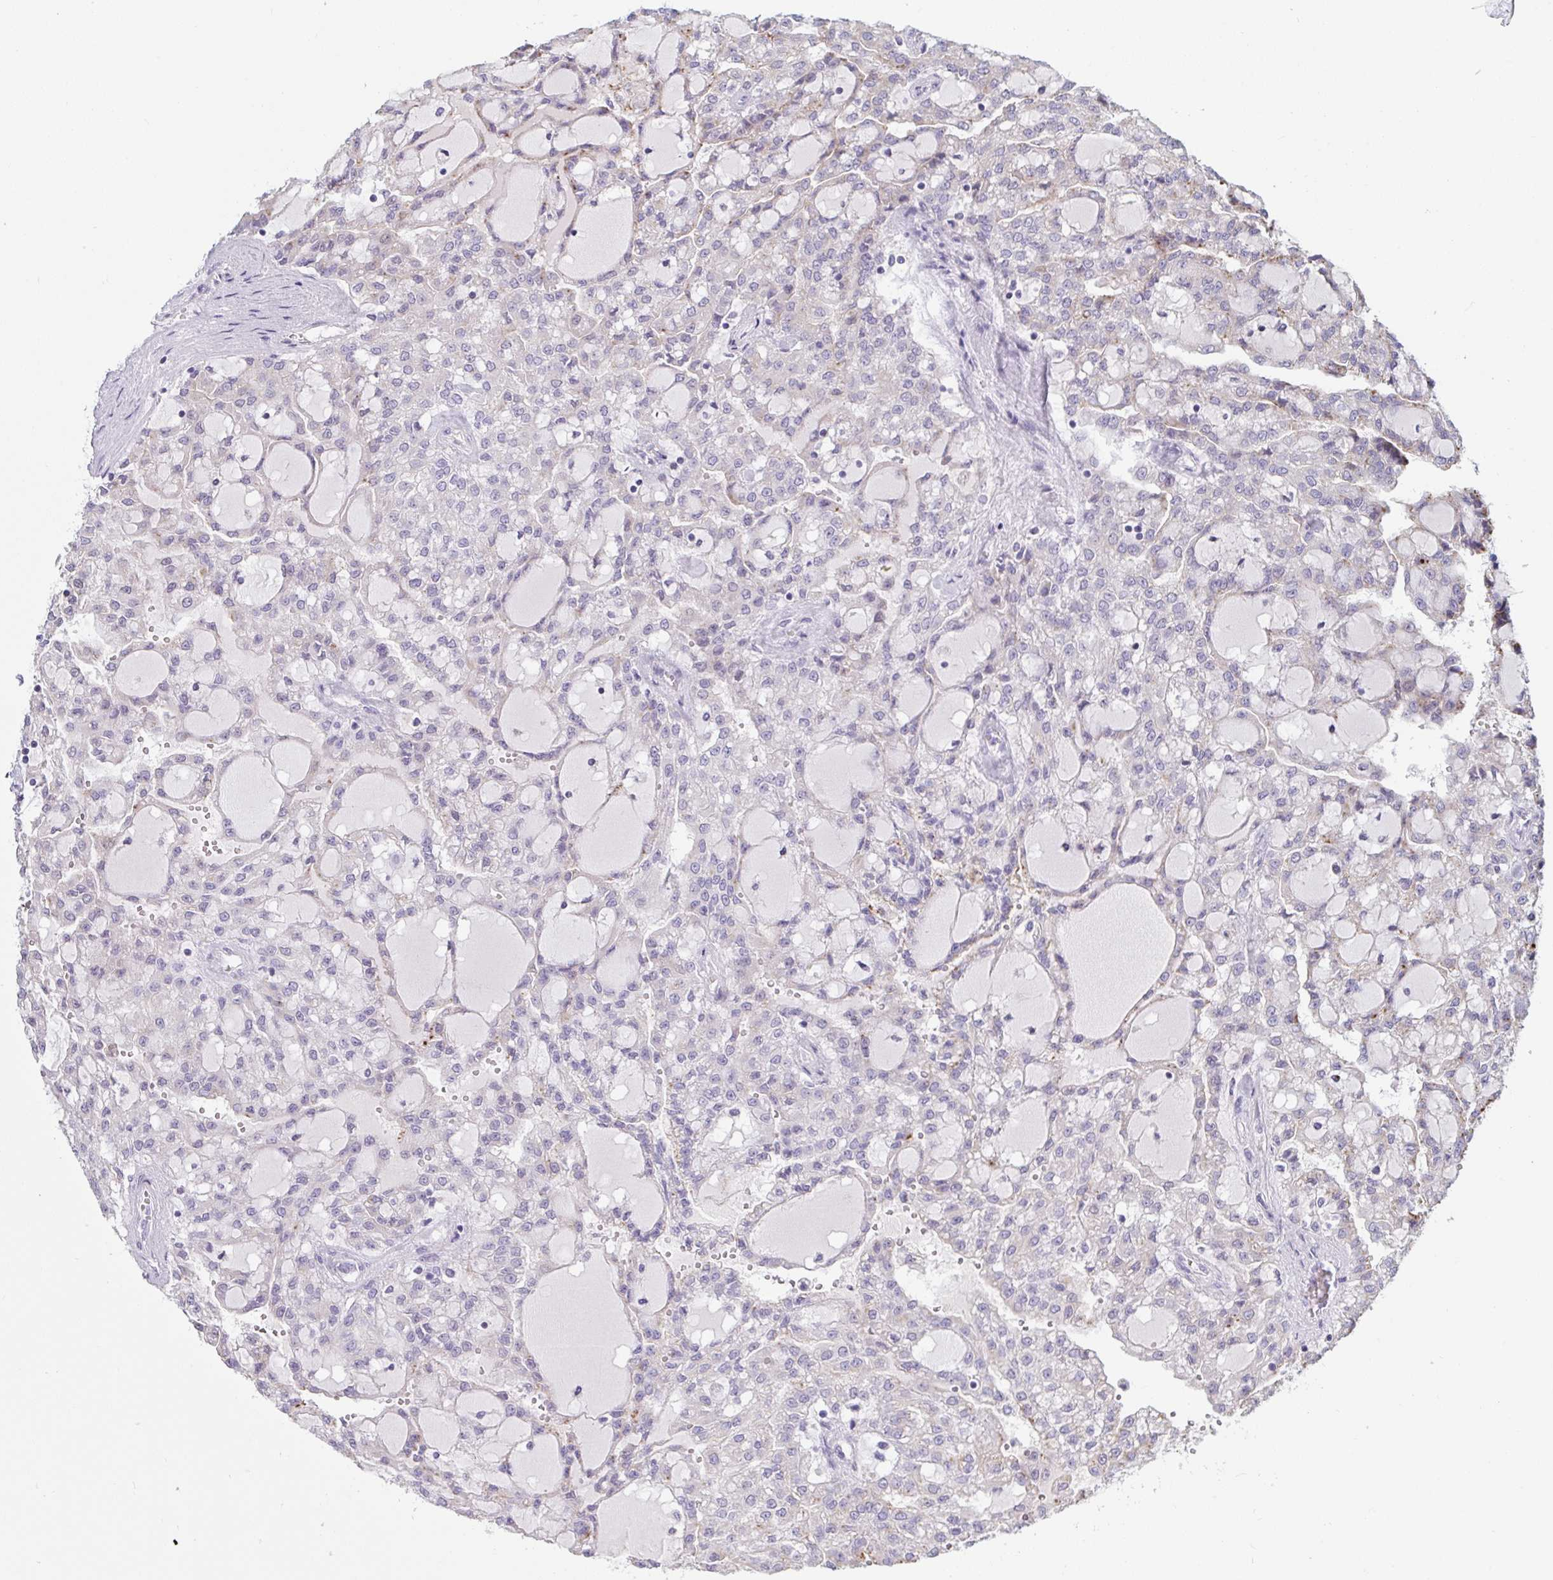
{"staining": {"intensity": "negative", "quantity": "none", "location": "none"}, "tissue": "renal cancer", "cell_type": "Tumor cells", "image_type": "cancer", "snomed": [{"axis": "morphology", "description": "Adenocarcinoma, NOS"}, {"axis": "topography", "description": "Kidney"}], "caption": "Immunohistochemistry (IHC) histopathology image of neoplastic tissue: adenocarcinoma (renal) stained with DAB (3,3'-diaminobenzidine) shows no significant protein expression in tumor cells. (Stains: DAB immunohistochemistry (IHC) with hematoxylin counter stain, Microscopy: brightfield microscopy at high magnification).", "gene": "TCEAL8", "patient": {"sex": "male", "age": 63}}